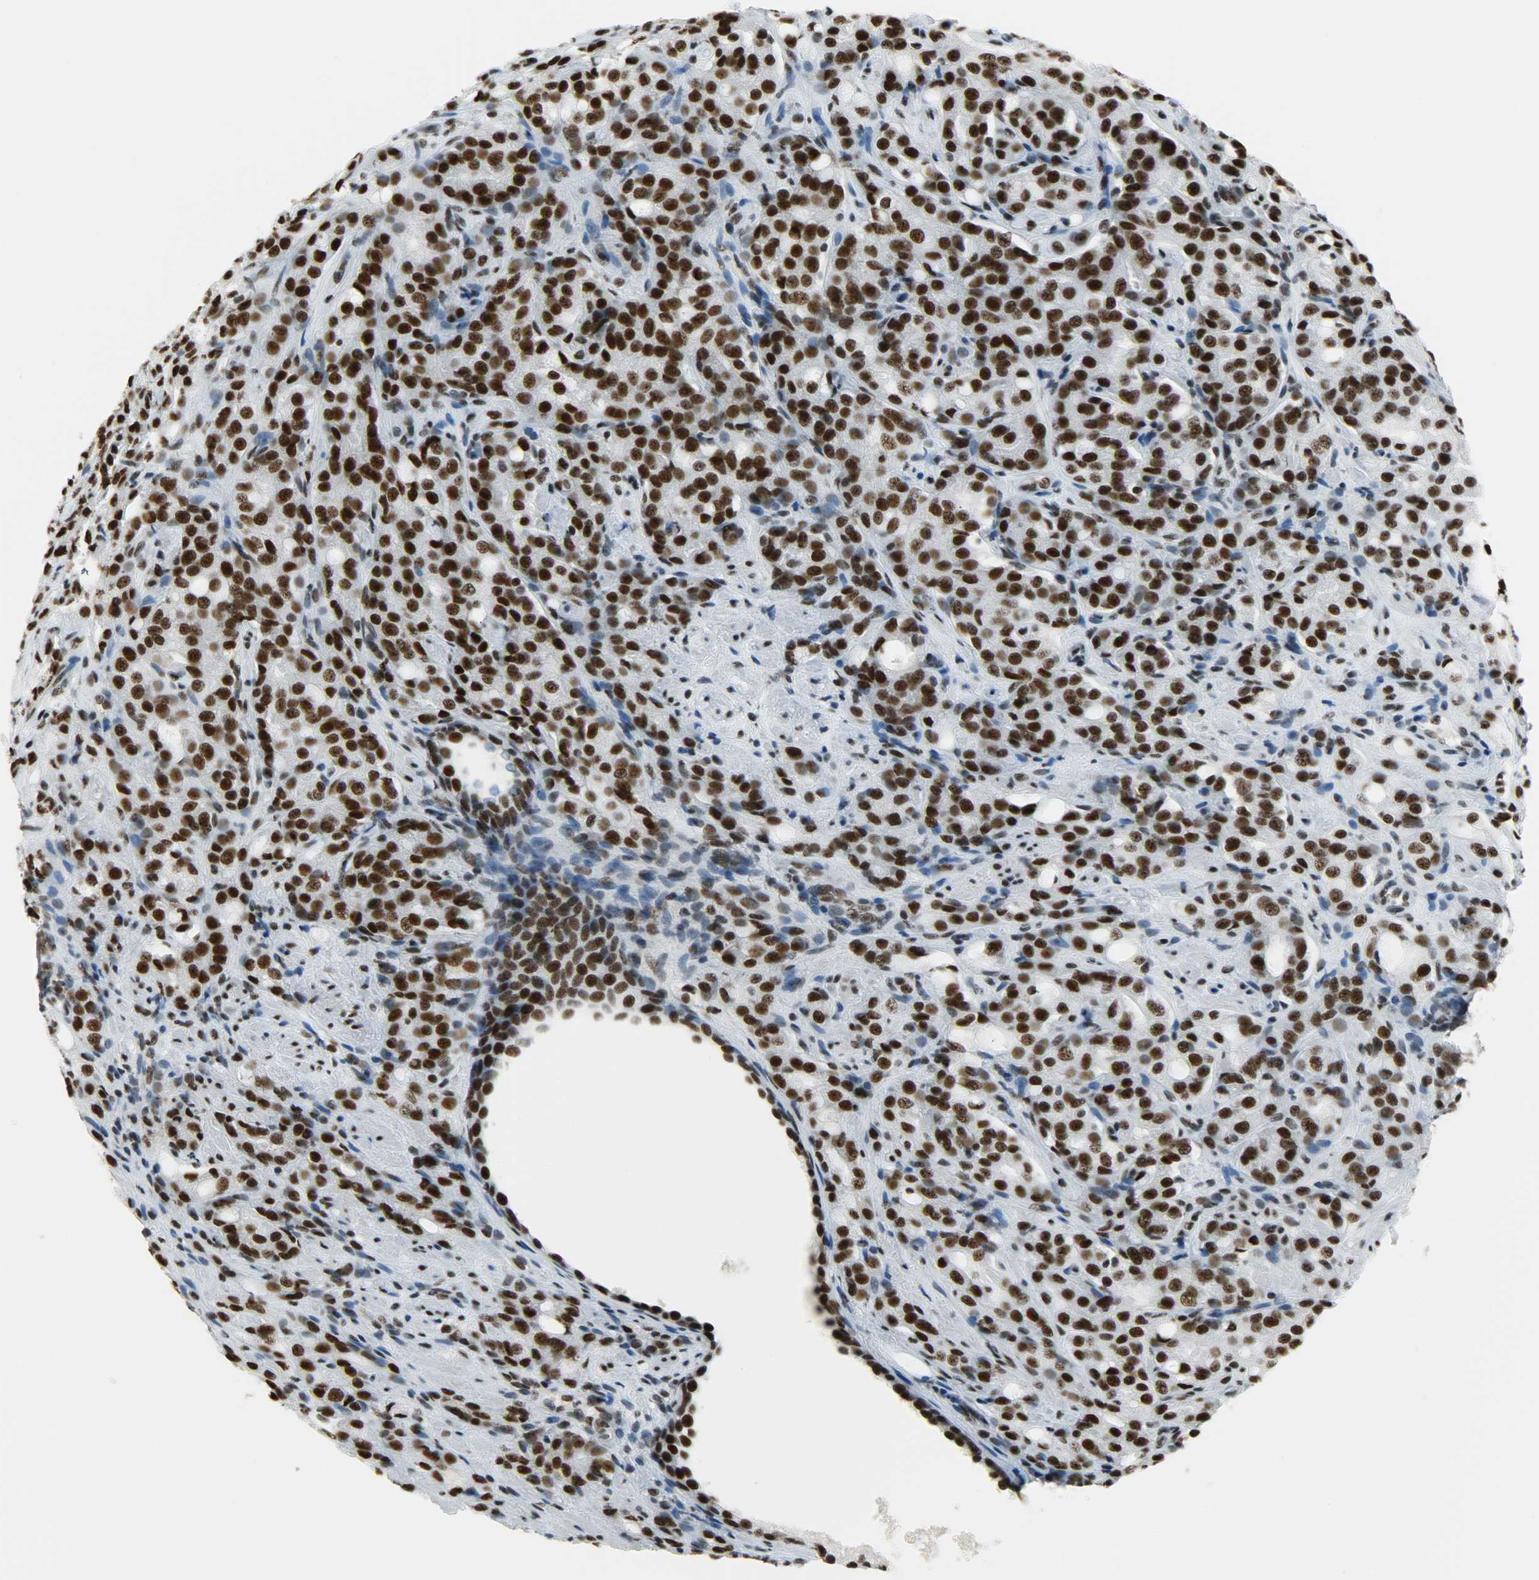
{"staining": {"intensity": "strong", "quantity": ">75%", "location": "nuclear"}, "tissue": "prostate cancer", "cell_type": "Tumor cells", "image_type": "cancer", "snomed": [{"axis": "morphology", "description": "Adenocarcinoma, High grade"}, {"axis": "topography", "description": "Prostate"}], "caption": "Prostate cancer (high-grade adenocarcinoma) stained with a protein marker reveals strong staining in tumor cells.", "gene": "SNRPA", "patient": {"sex": "male", "age": 72}}